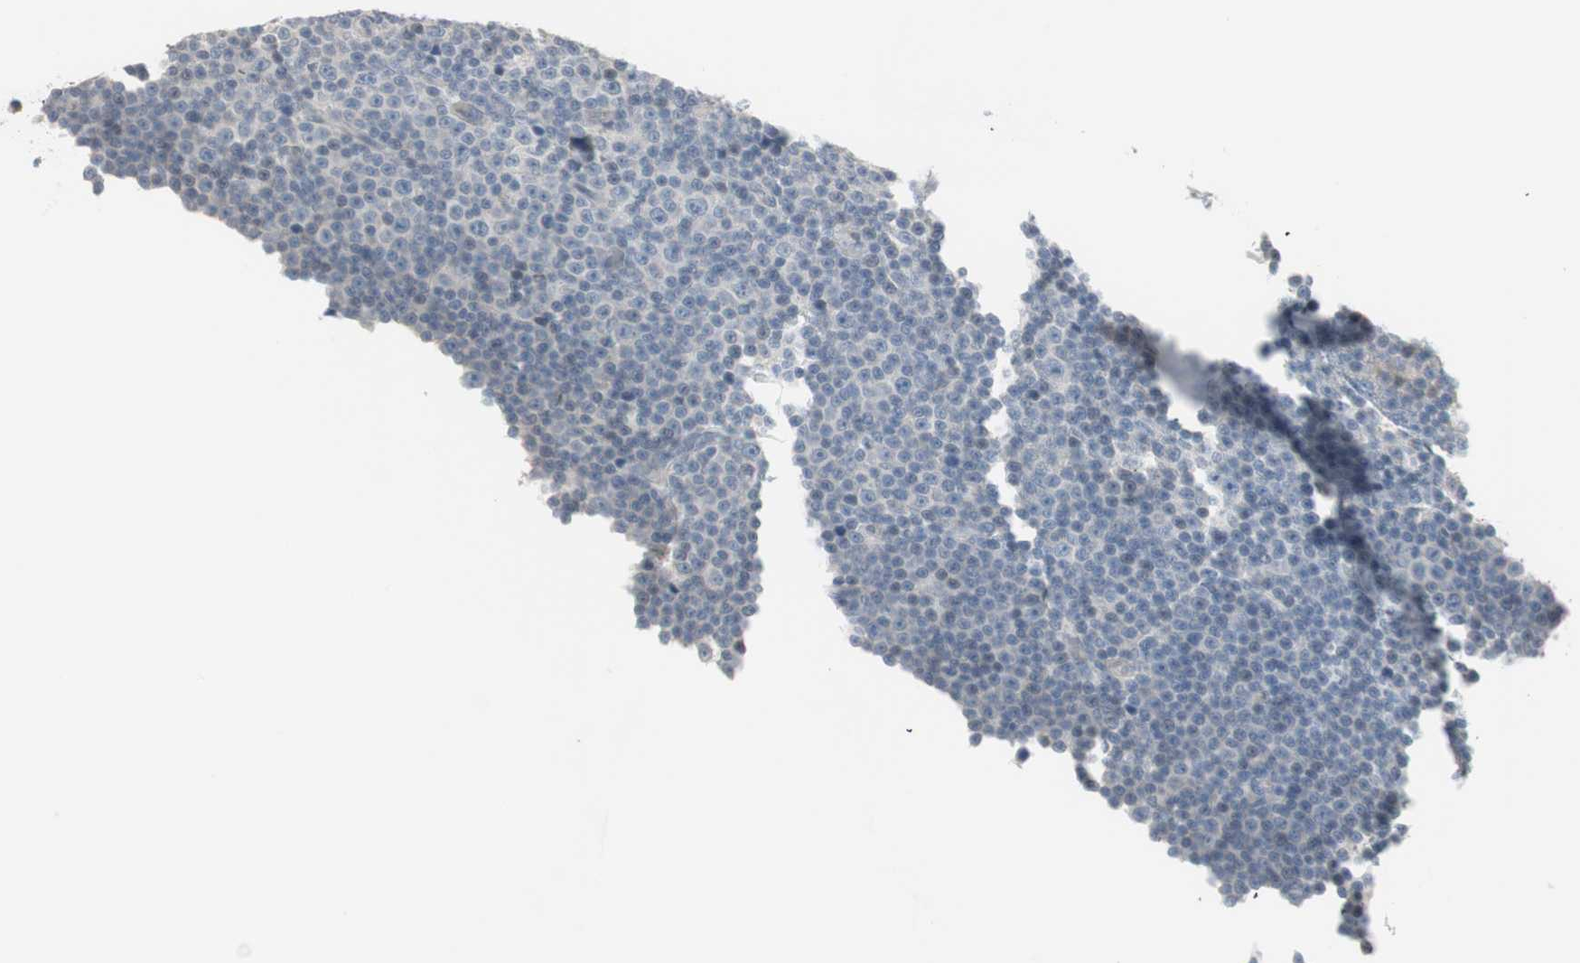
{"staining": {"intensity": "negative", "quantity": "none", "location": "none"}, "tissue": "lymphoma", "cell_type": "Tumor cells", "image_type": "cancer", "snomed": [{"axis": "morphology", "description": "Malignant lymphoma, non-Hodgkin's type, Low grade"}, {"axis": "topography", "description": "Lymph node"}], "caption": "The immunohistochemistry image has no significant expression in tumor cells of lymphoma tissue.", "gene": "DMPK", "patient": {"sex": "female", "age": 67}}